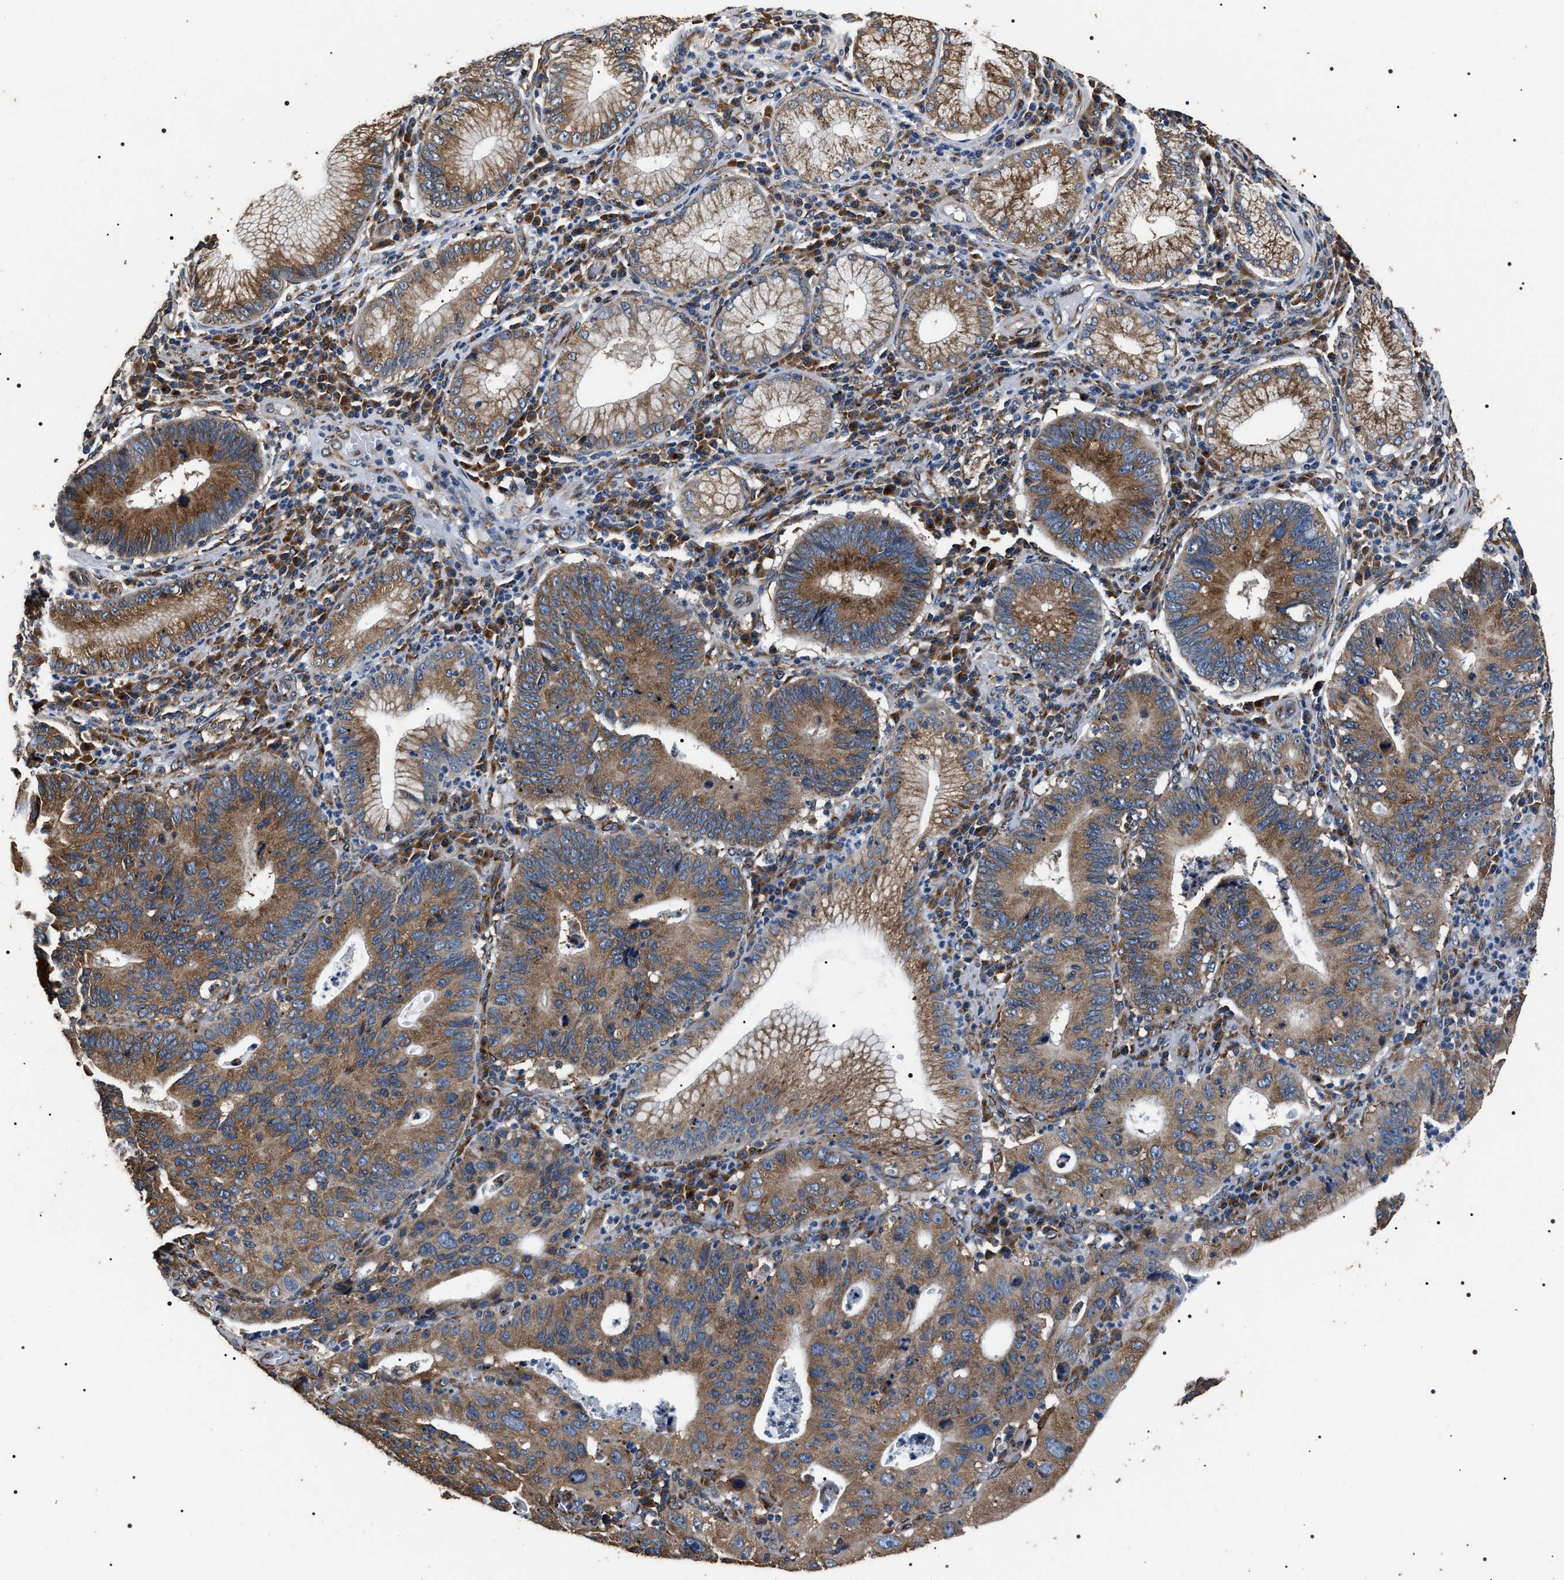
{"staining": {"intensity": "moderate", "quantity": ">75%", "location": "cytoplasmic/membranous"}, "tissue": "stomach cancer", "cell_type": "Tumor cells", "image_type": "cancer", "snomed": [{"axis": "morphology", "description": "Adenocarcinoma, NOS"}, {"axis": "topography", "description": "Stomach"}], "caption": "Immunohistochemical staining of human stomach cancer exhibits moderate cytoplasmic/membranous protein staining in about >75% of tumor cells. Immunohistochemistry stains the protein in brown and the nuclei are stained blue.", "gene": "KTN1", "patient": {"sex": "male", "age": 59}}